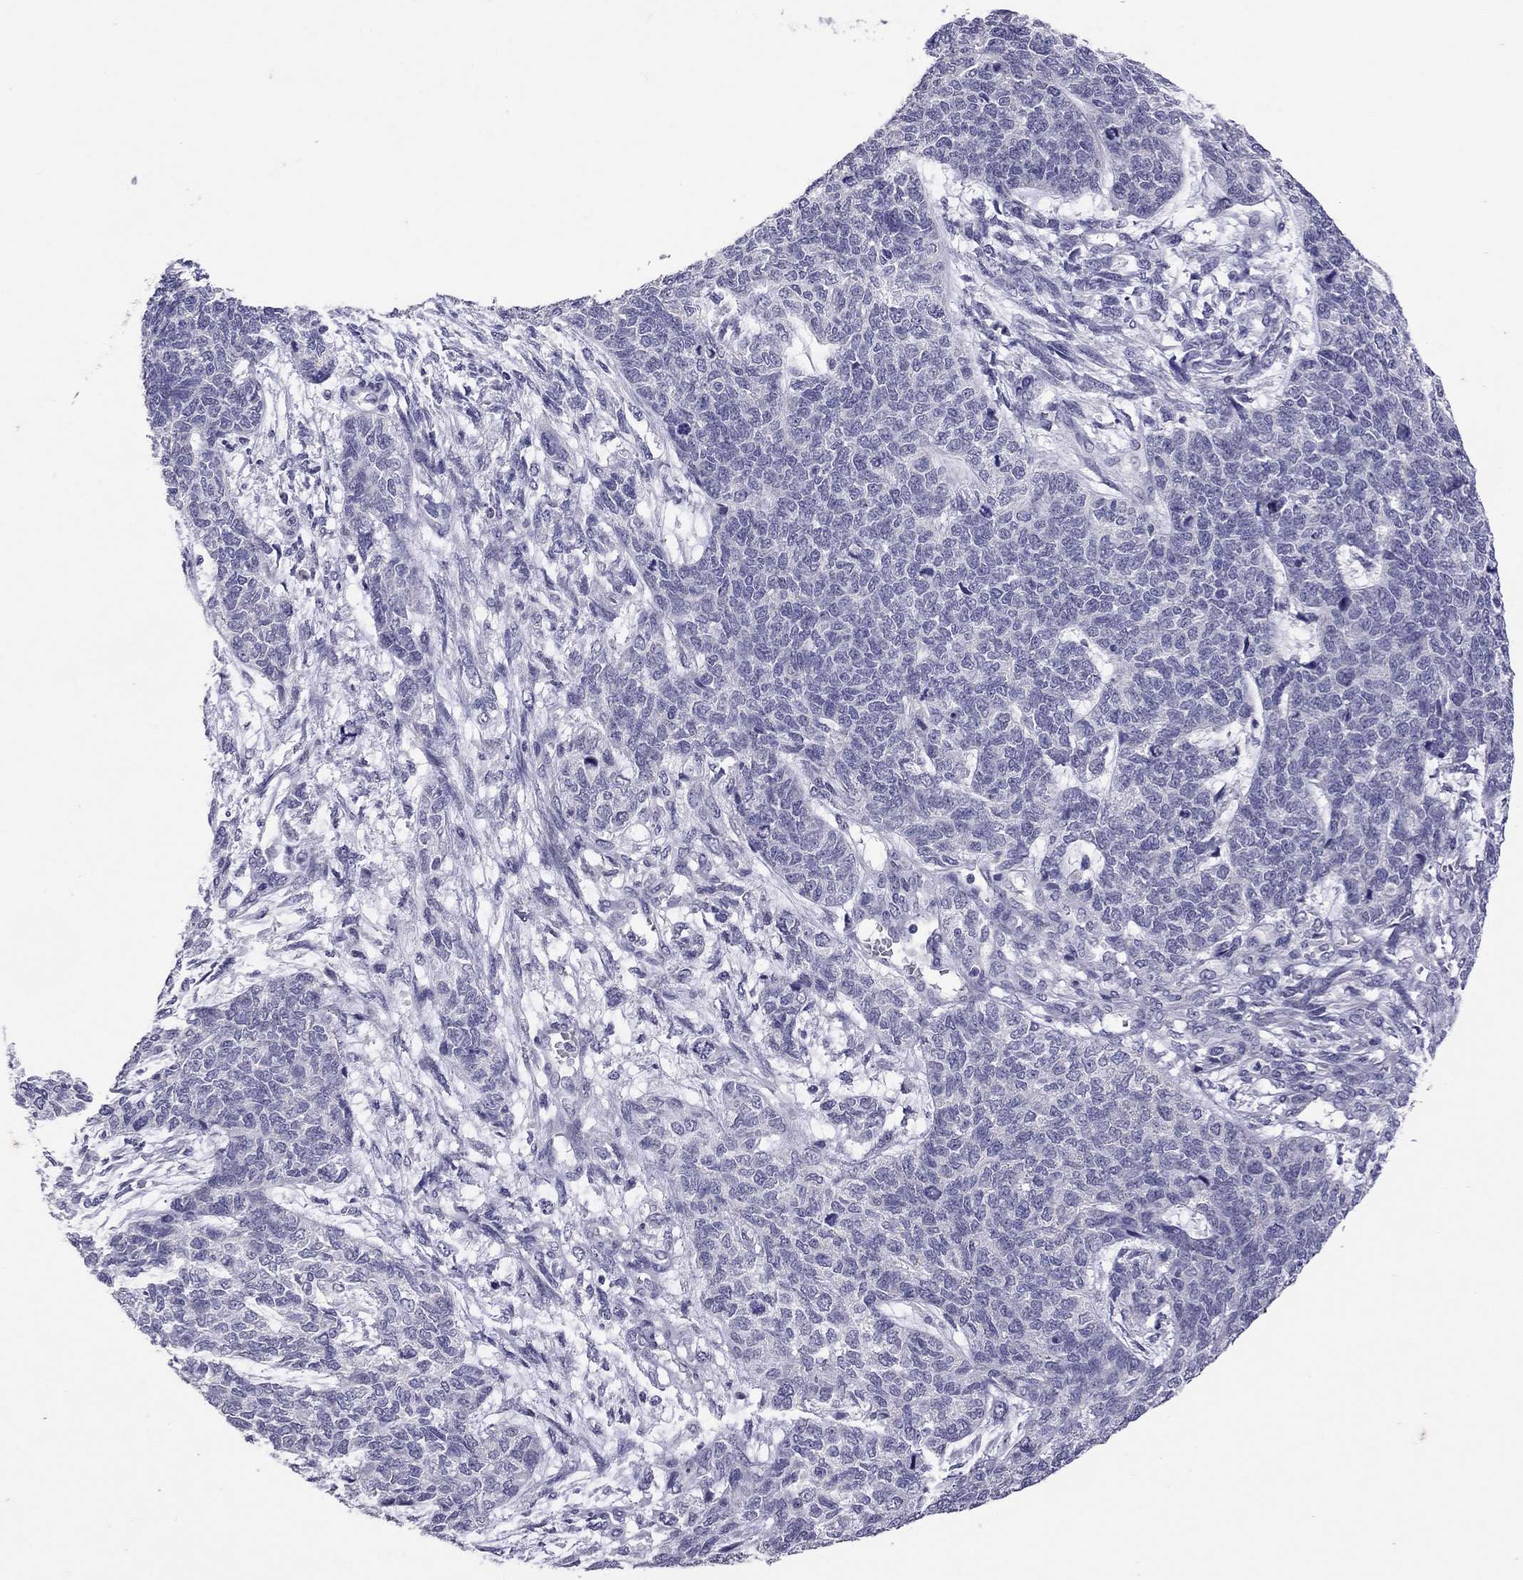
{"staining": {"intensity": "negative", "quantity": "none", "location": "none"}, "tissue": "cervical cancer", "cell_type": "Tumor cells", "image_type": "cancer", "snomed": [{"axis": "morphology", "description": "Squamous cell carcinoma, NOS"}, {"axis": "topography", "description": "Cervix"}], "caption": "Immunohistochemistry image of human cervical squamous cell carcinoma stained for a protein (brown), which shows no staining in tumor cells. (Stains: DAB (3,3'-diaminobenzidine) immunohistochemistry with hematoxylin counter stain, Microscopy: brightfield microscopy at high magnification).", "gene": "SLAMF1", "patient": {"sex": "female", "age": 63}}